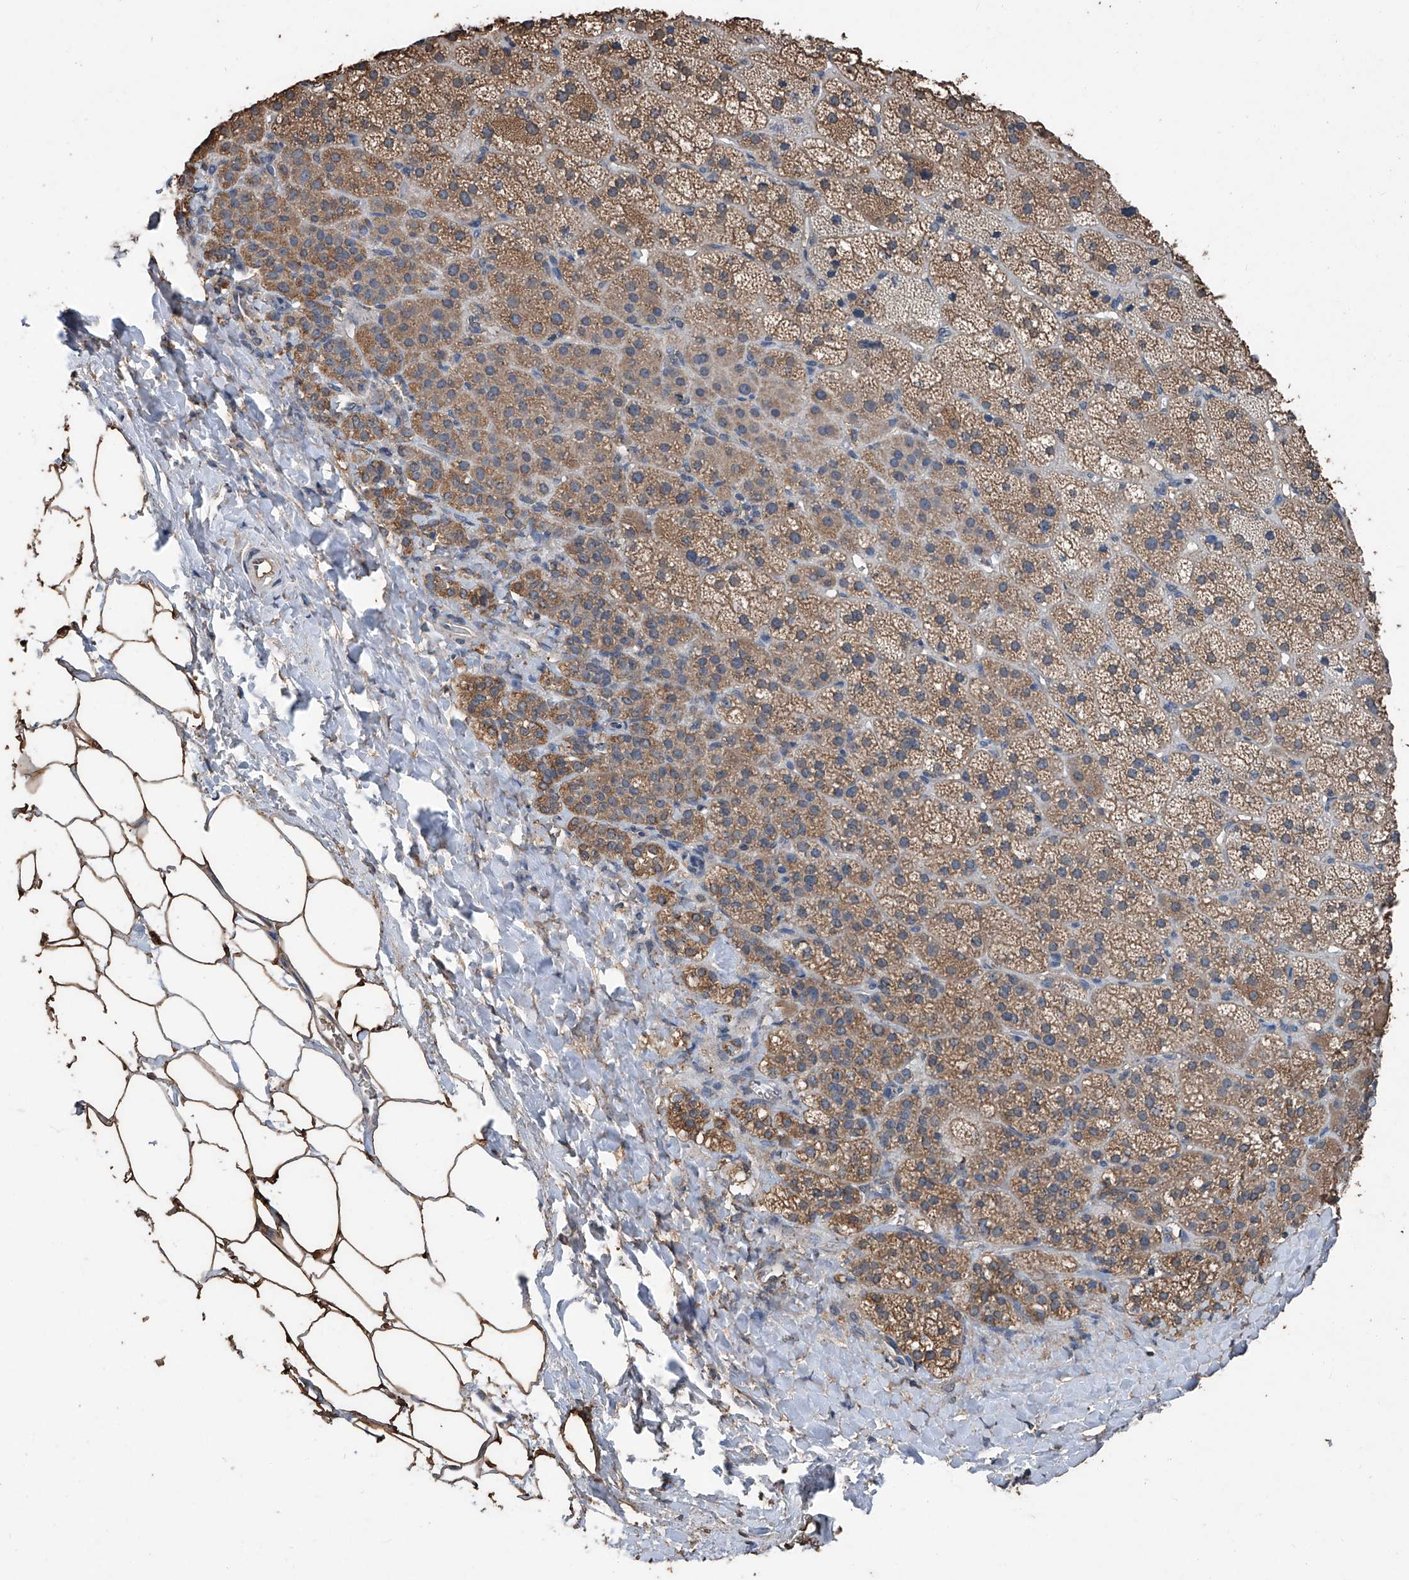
{"staining": {"intensity": "moderate", "quantity": ">75%", "location": "cytoplasmic/membranous"}, "tissue": "adrenal gland", "cell_type": "Glandular cells", "image_type": "normal", "snomed": [{"axis": "morphology", "description": "Normal tissue, NOS"}, {"axis": "topography", "description": "Adrenal gland"}], "caption": "The micrograph reveals a brown stain indicating the presence of a protein in the cytoplasmic/membranous of glandular cells in adrenal gland.", "gene": "STARD7", "patient": {"sex": "female", "age": 57}}